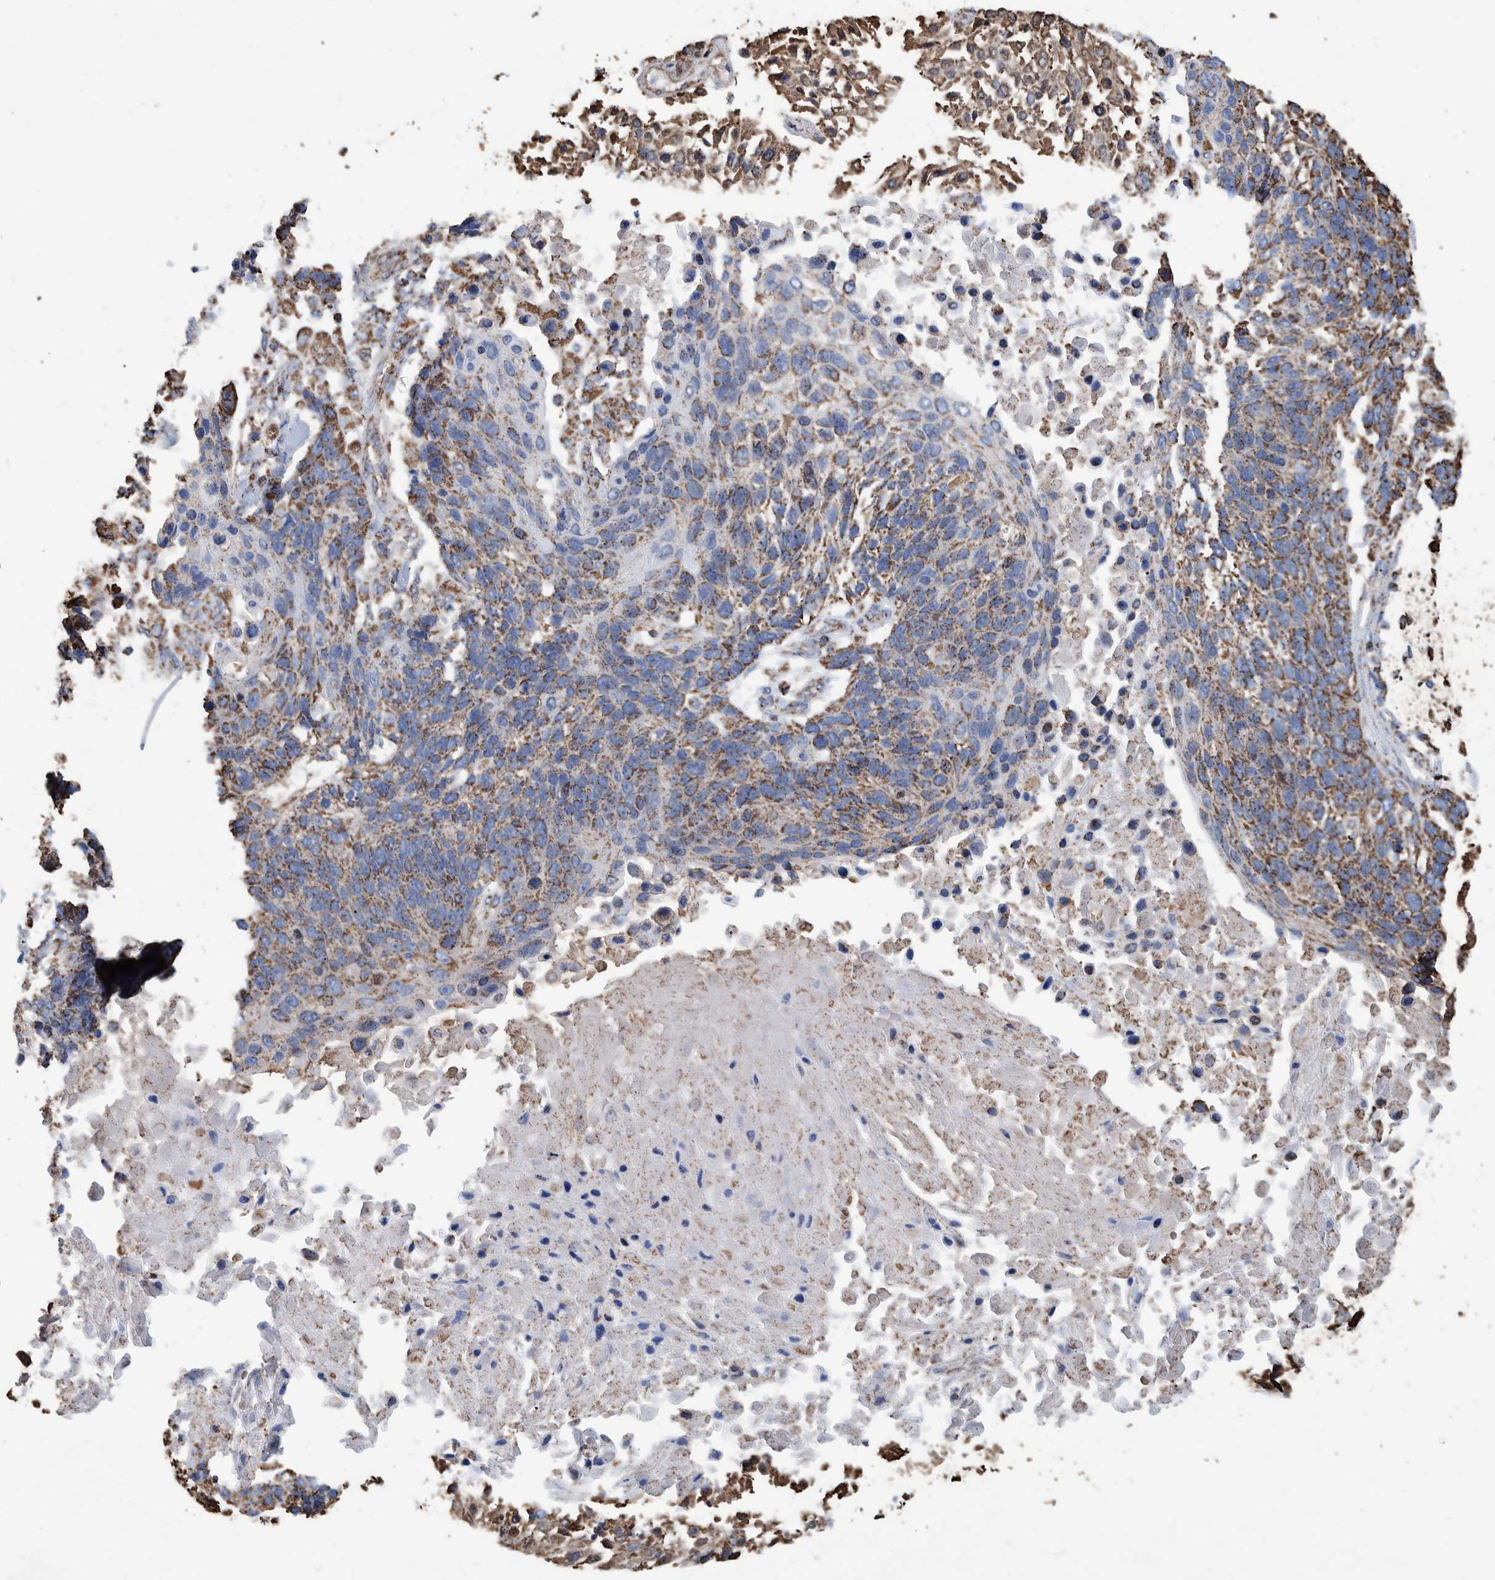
{"staining": {"intensity": "strong", "quantity": ">75%", "location": "cytoplasmic/membranous"}, "tissue": "lung cancer", "cell_type": "Tumor cells", "image_type": "cancer", "snomed": [{"axis": "morphology", "description": "Squamous cell carcinoma, NOS"}, {"axis": "topography", "description": "Lung"}], "caption": "This is an image of immunohistochemistry staining of lung squamous cell carcinoma, which shows strong positivity in the cytoplasmic/membranous of tumor cells.", "gene": "VPS26C", "patient": {"sex": "male", "age": 65}}